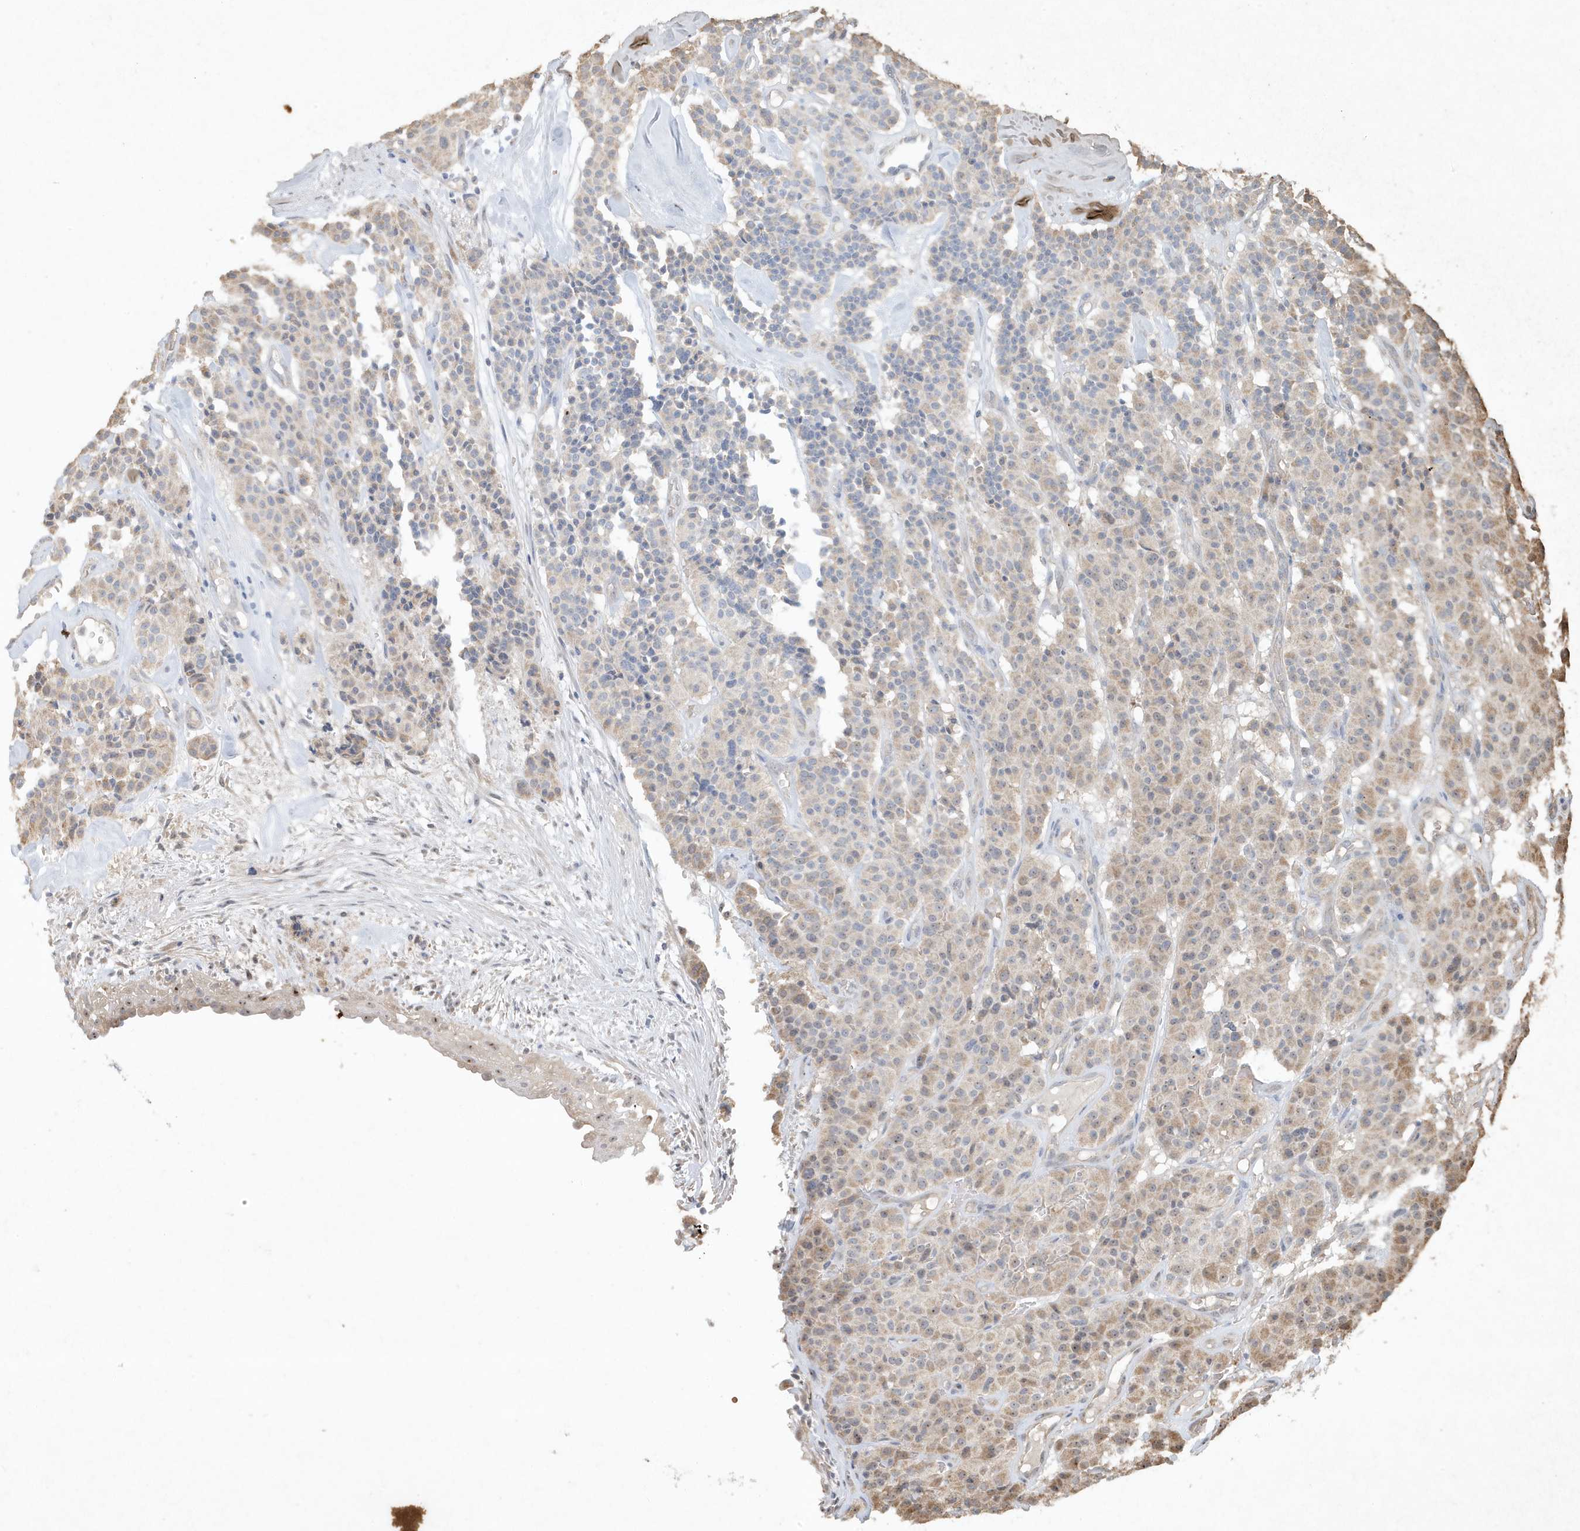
{"staining": {"intensity": "moderate", "quantity": "<25%", "location": "cytoplasmic/membranous"}, "tissue": "carcinoid", "cell_type": "Tumor cells", "image_type": "cancer", "snomed": [{"axis": "morphology", "description": "Carcinoid, malignant, NOS"}, {"axis": "topography", "description": "Lung"}], "caption": "Carcinoid was stained to show a protein in brown. There is low levels of moderate cytoplasmic/membranous expression in approximately <25% of tumor cells. (Brightfield microscopy of DAB IHC at high magnification).", "gene": "ABCB9", "patient": {"sex": "male", "age": 30}}